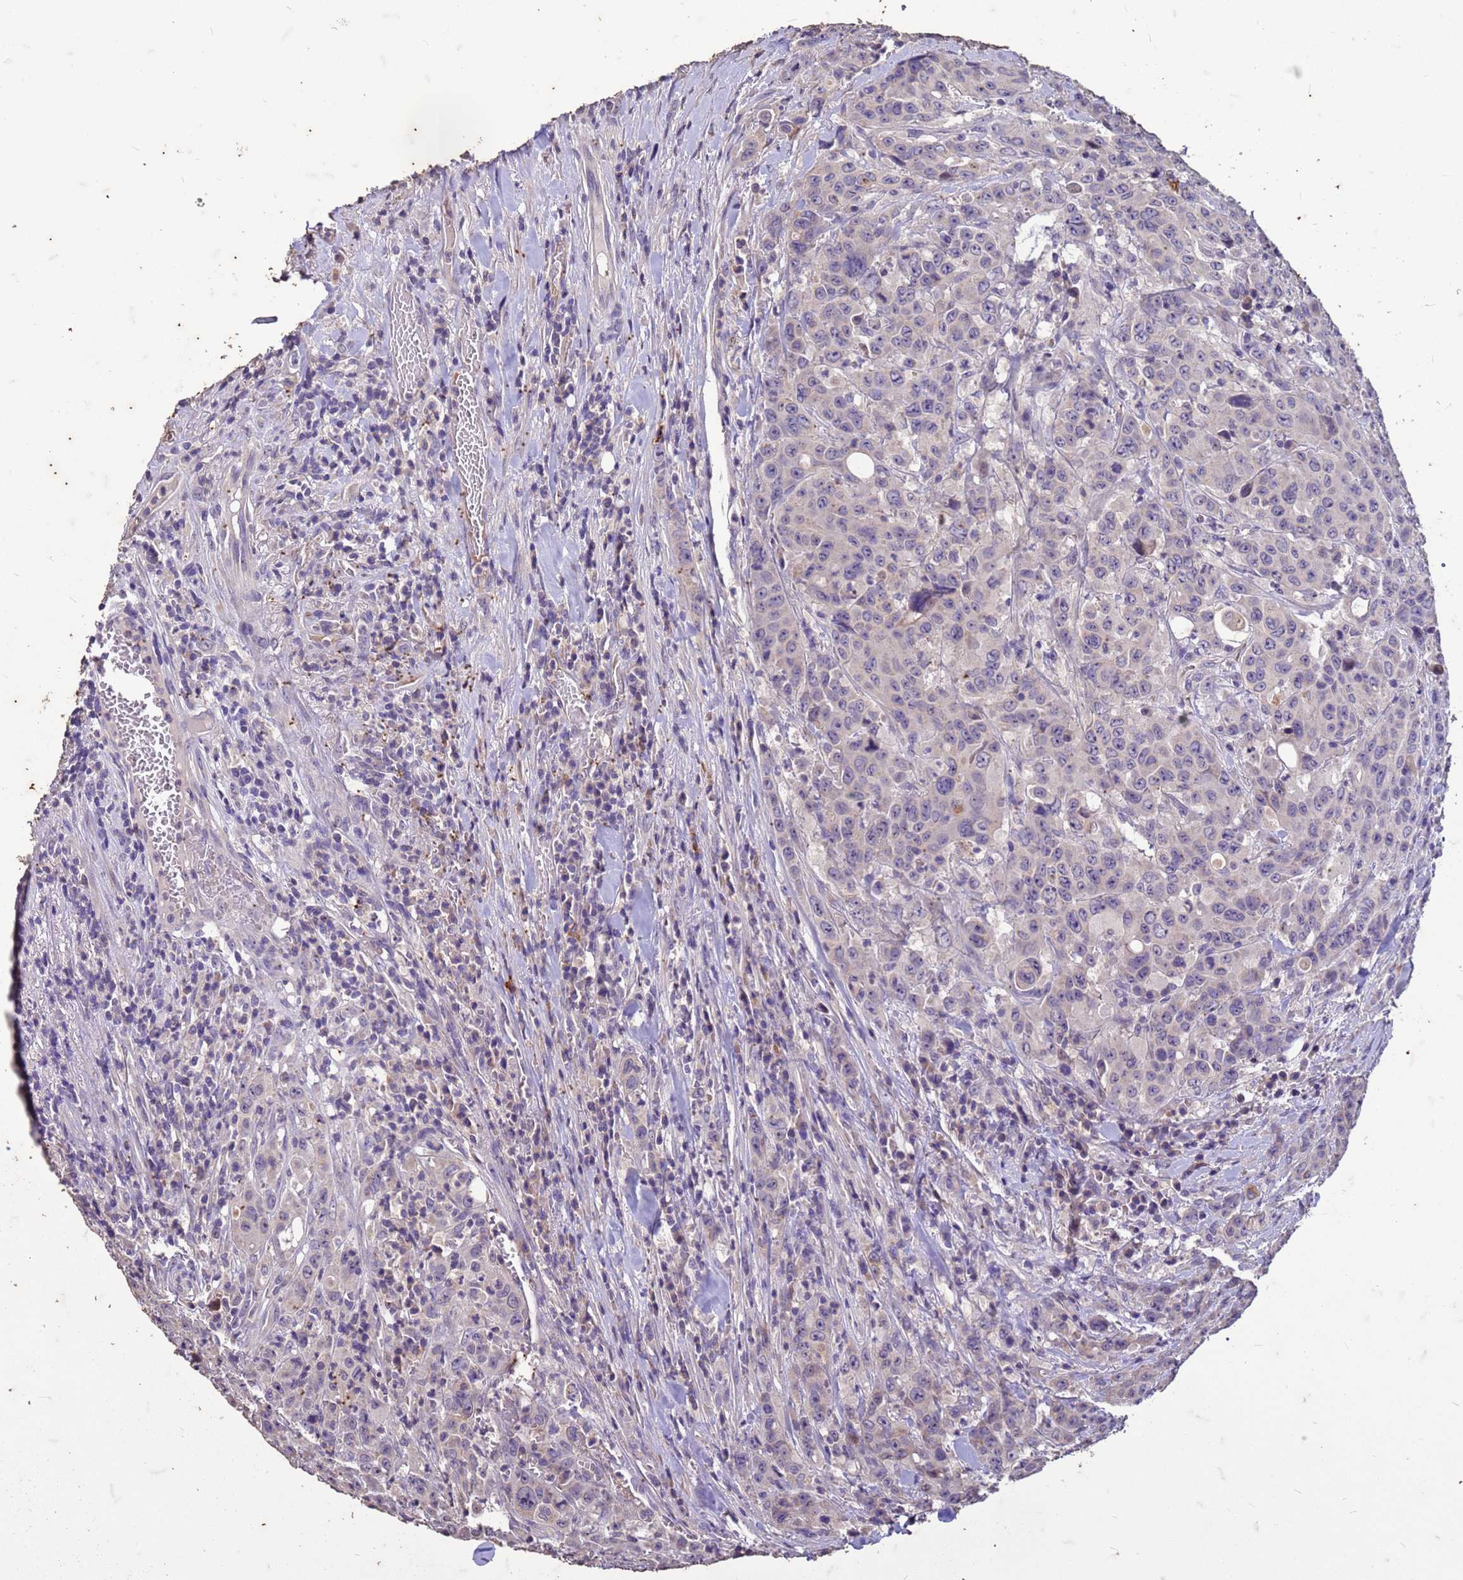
{"staining": {"intensity": "negative", "quantity": "none", "location": "none"}, "tissue": "colorectal cancer", "cell_type": "Tumor cells", "image_type": "cancer", "snomed": [{"axis": "morphology", "description": "Adenocarcinoma, NOS"}, {"axis": "topography", "description": "Colon"}], "caption": "An IHC photomicrograph of colorectal adenocarcinoma is shown. There is no staining in tumor cells of colorectal adenocarcinoma.", "gene": "FAM184B", "patient": {"sex": "male", "age": 62}}